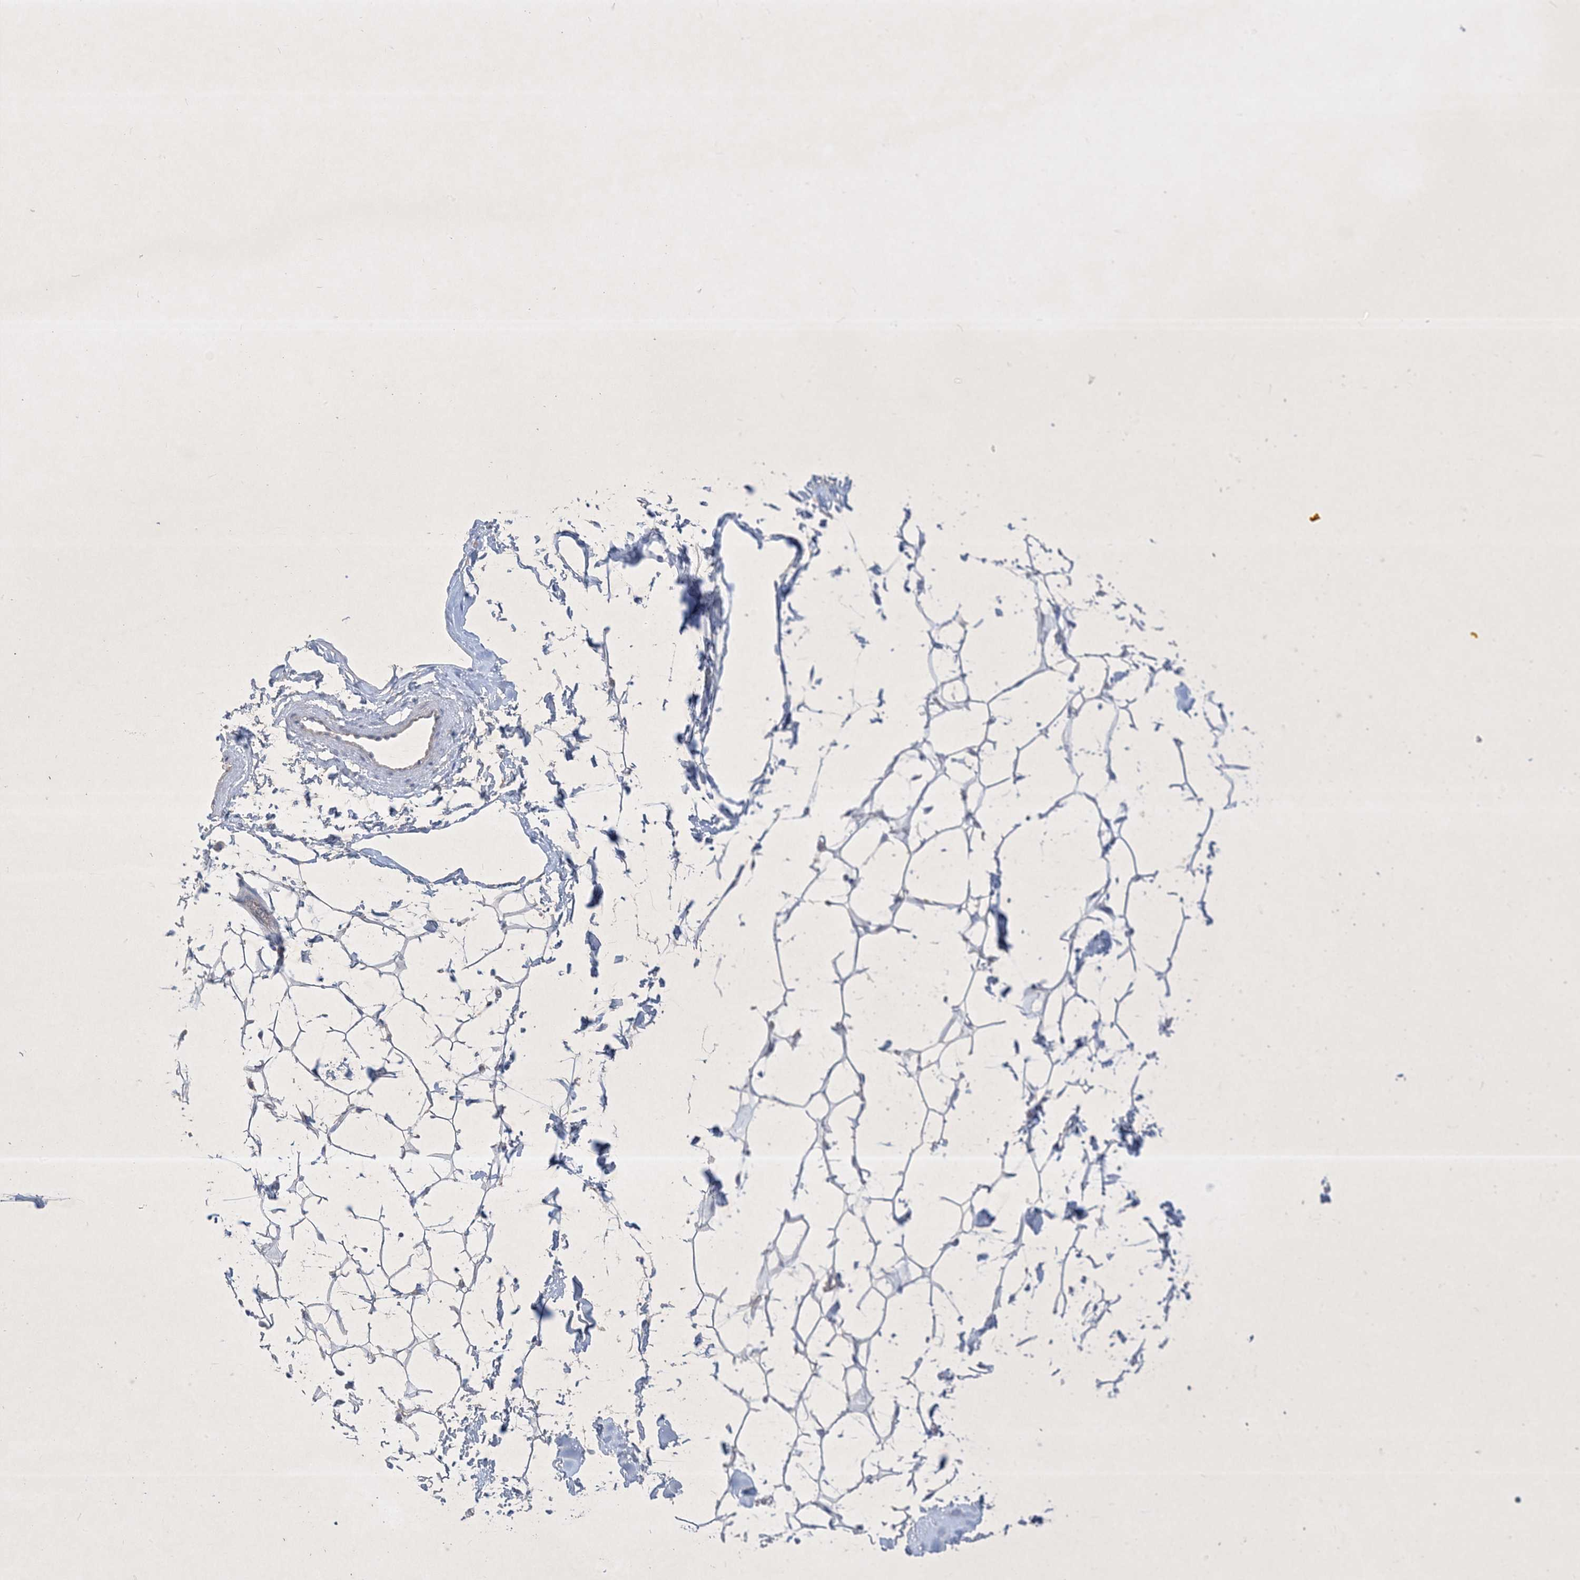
{"staining": {"intensity": "negative", "quantity": "none", "location": "none"}, "tissue": "adipose tissue", "cell_type": "Adipocytes", "image_type": "normal", "snomed": [{"axis": "morphology", "description": "Normal tissue, NOS"}, {"axis": "topography", "description": "Breast"}], "caption": "Immunohistochemistry (IHC) of benign adipose tissue displays no positivity in adipocytes. (DAB immunohistochemistry, high magnification).", "gene": "PLEKHA3", "patient": {"sex": "female", "age": 23}}